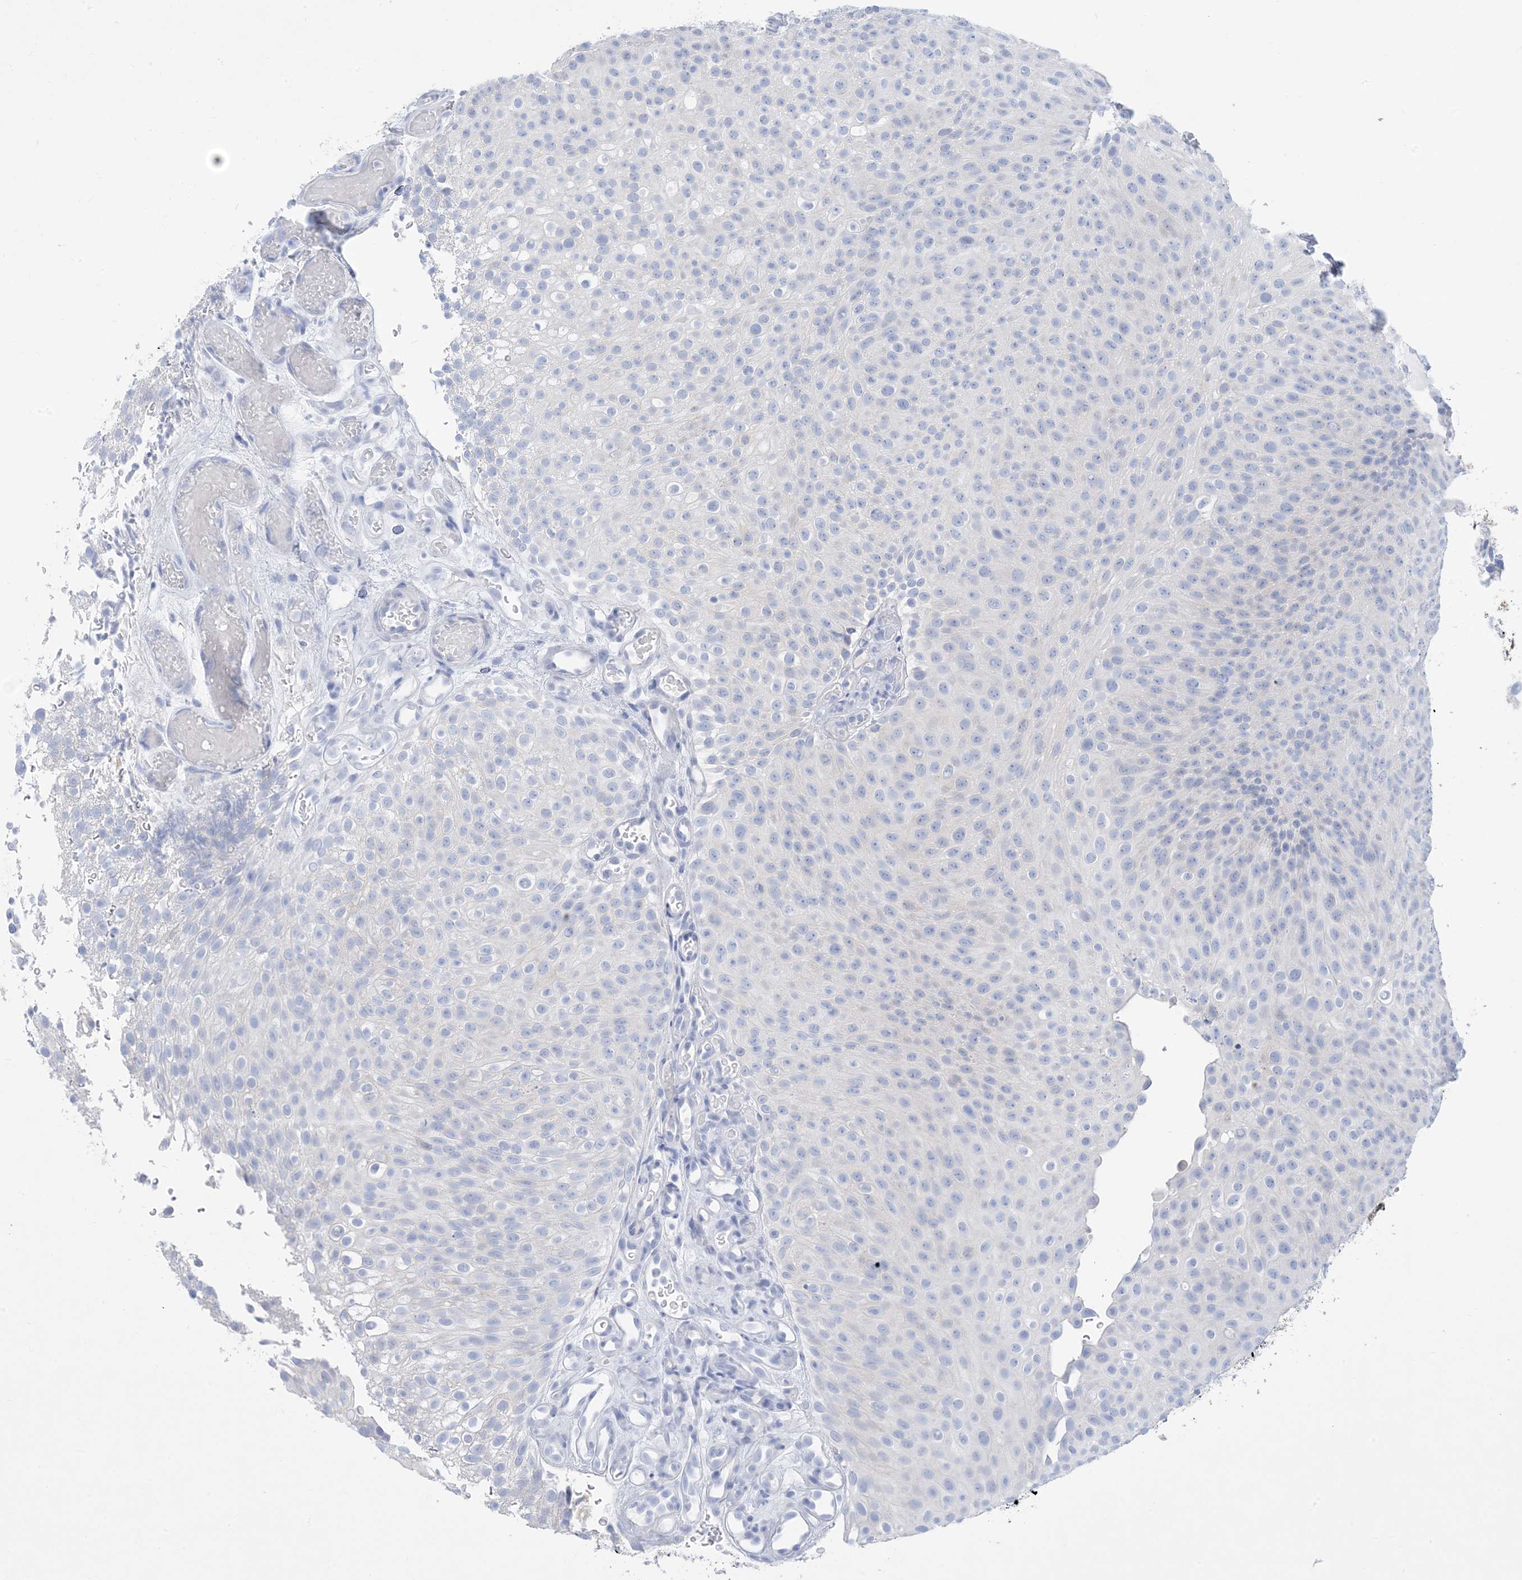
{"staining": {"intensity": "negative", "quantity": "none", "location": "none"}, "tissue": "urothelial cancer", "cell_type": "Tumor cells", "image_type": "cancer", "snomed": [{"axis": "morphology", "description": "Urothelial carcinoma, Low grade"}, {"axis": "topography", "description": "Urinary bladder"}], "caption": "This is an immunohistochemistry image of urothelial cancer. There is no expression in tumor cells.", "gene": "SH3YL1", "patient": {"sex": "male", "age": 78}}